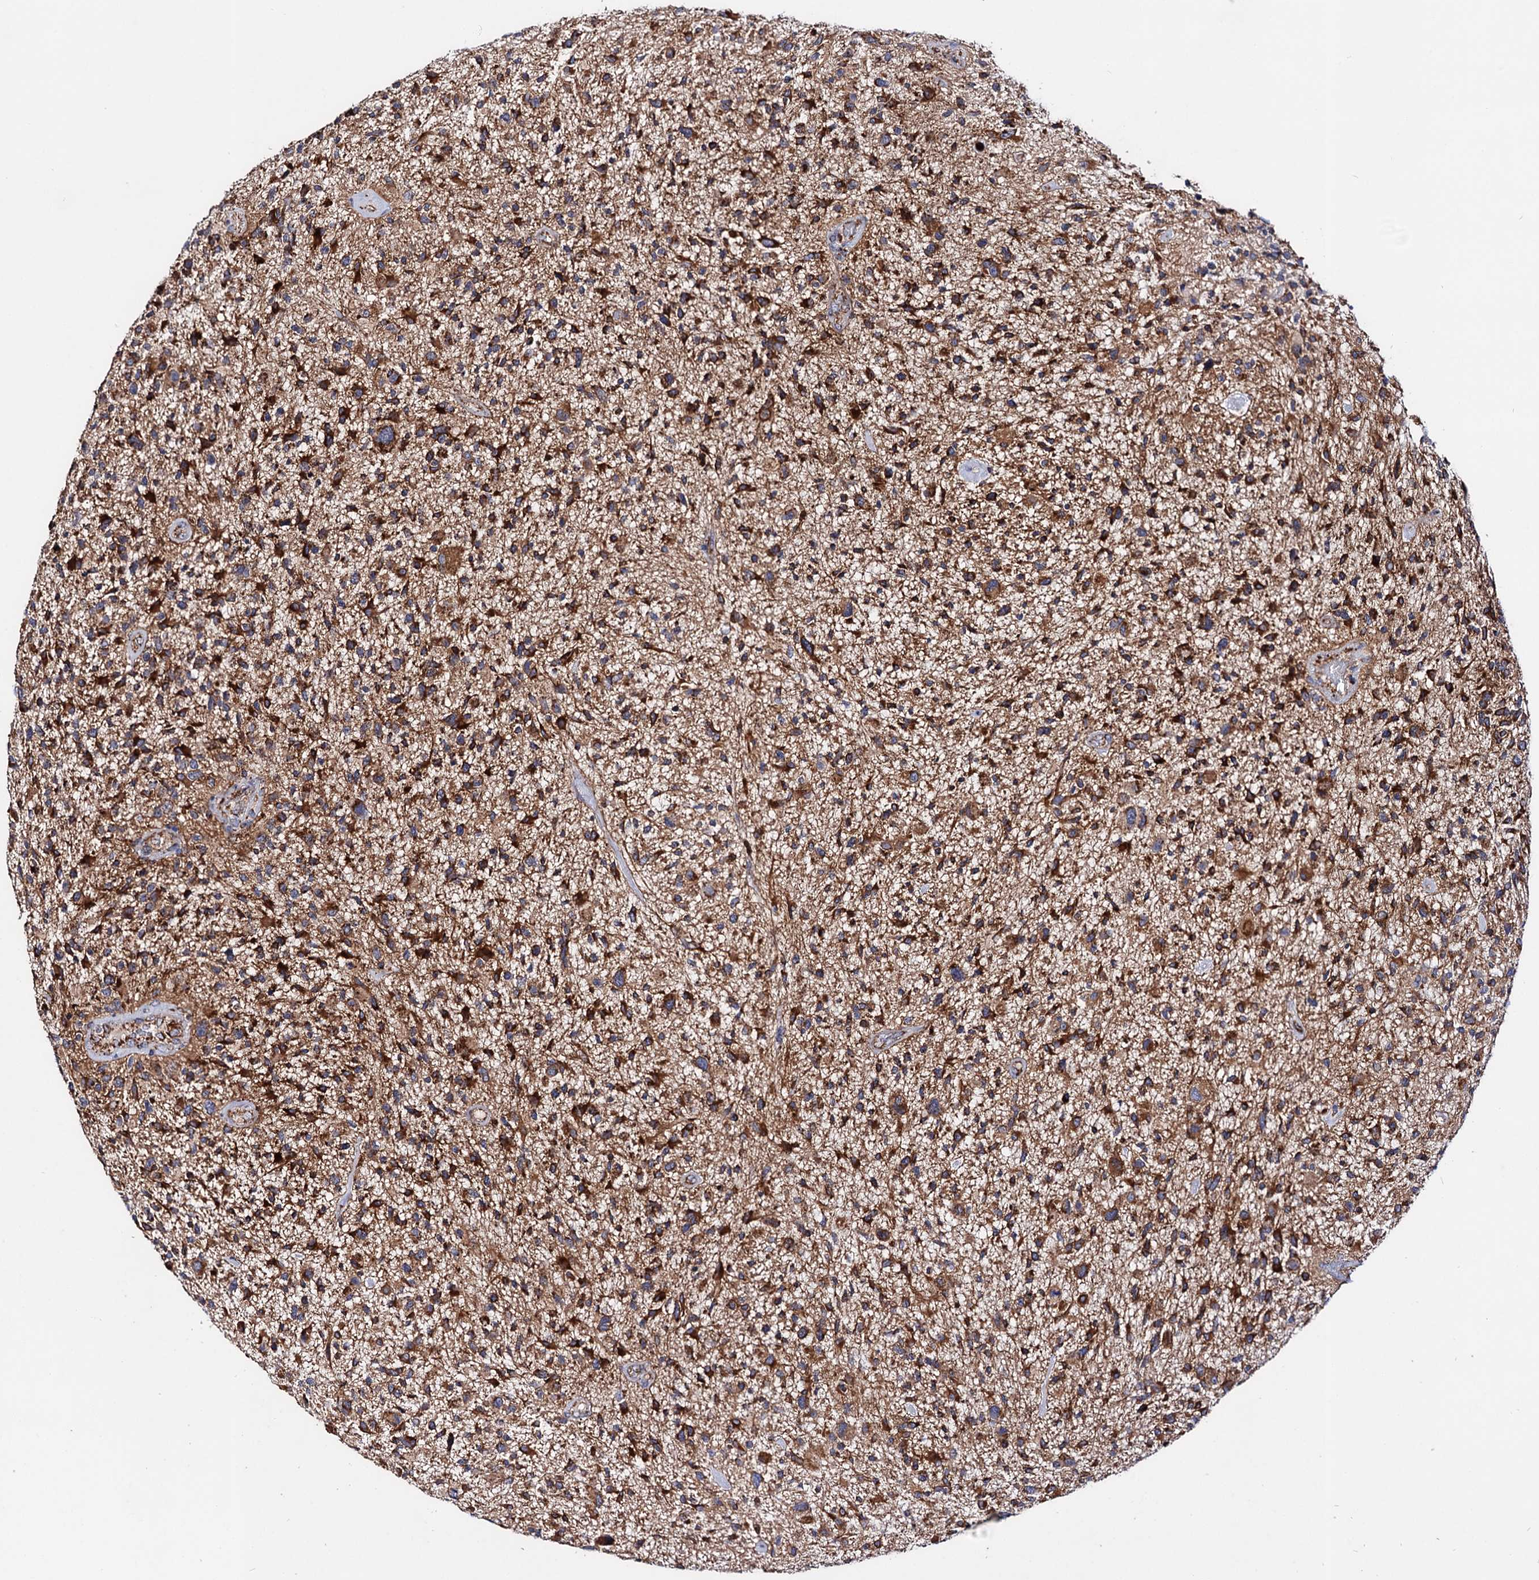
{"staining": {"intensity": "moderate", "quantity": ">75%", "location": "cytoplasmic/membranous"}, "tissue": "glioma", "cell_type": "Tumor cells", "image_type": "cancer", "snomed": [{"axis": "morphology", "description": "Glioma, malignant, High grade"}, {"axis": "topography", "description": "Brain"}], "caption": "Immunohistochemistry (DAB) staining of malignant high-grade glioma shows moderate cytoplasmic/membranous protein positivity in approximately >75% of tumor cells.", "gene": "ACAD9", "patient": {"sex": "male", "age": 47}}